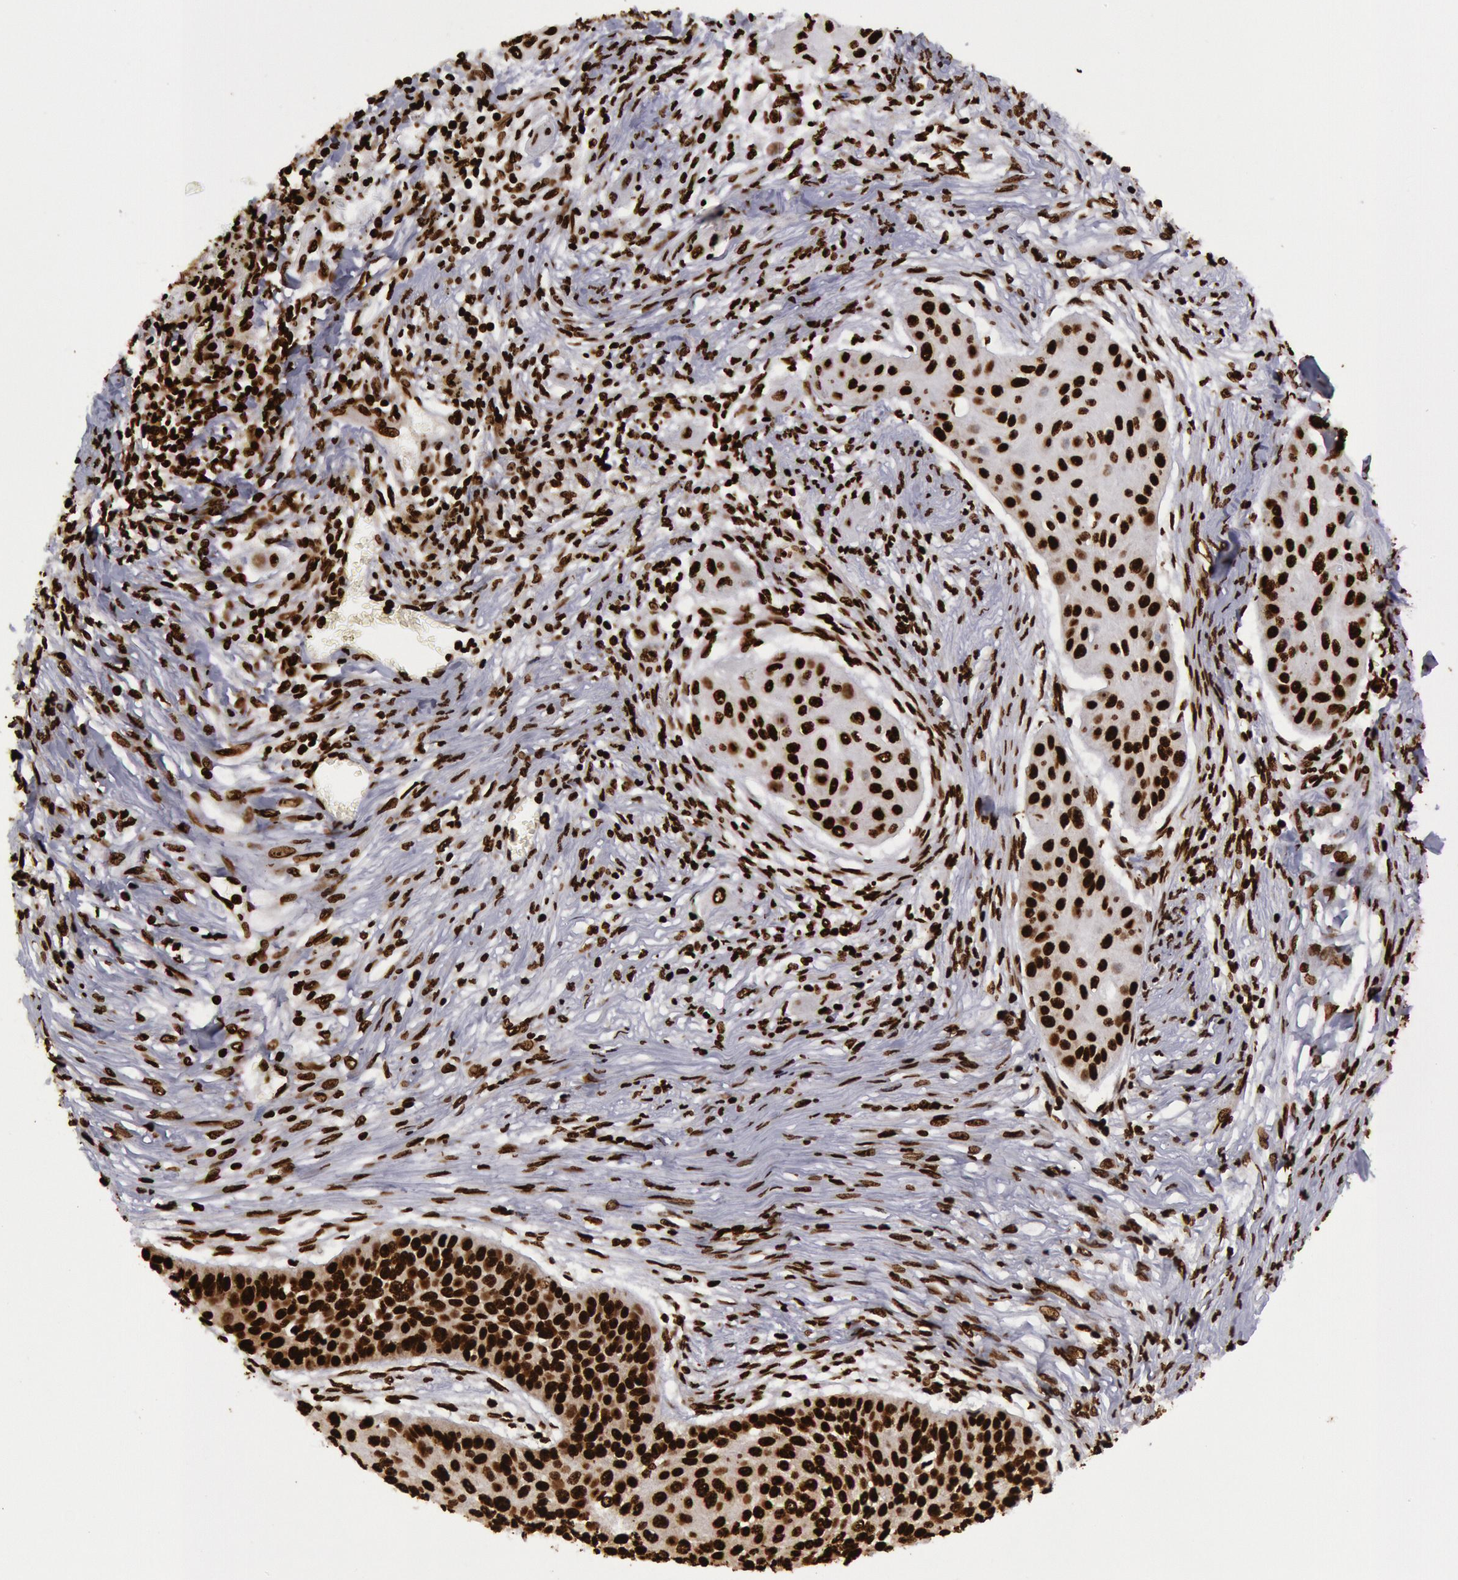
{"staining": {"intensity": "strong", "quantity": ">75%", "location": "nuclear"}, "tissue": "lung cancer", "cell_type": "Tumor cells", "image_type": "cancer", "snomed": [{"axis": "morphology", "description": "Squamous cell carcinoma, NOS"}, {"axis": "topography", "description": "Lung"}], "caption": "High-power microscopy captured an immunohistochemistry histopathology image of squamous cell carcinoma (lung), revealing strong nuclear expression in approximately >75% of tumor cells. The staining was performed using DAB to visualize the protein expression in brown, while the nuclei were stained in blue with hematoxylin (Magnification: 20x).", "gene": "H3-4", "patient": {"sex": "male", "age": 71}}